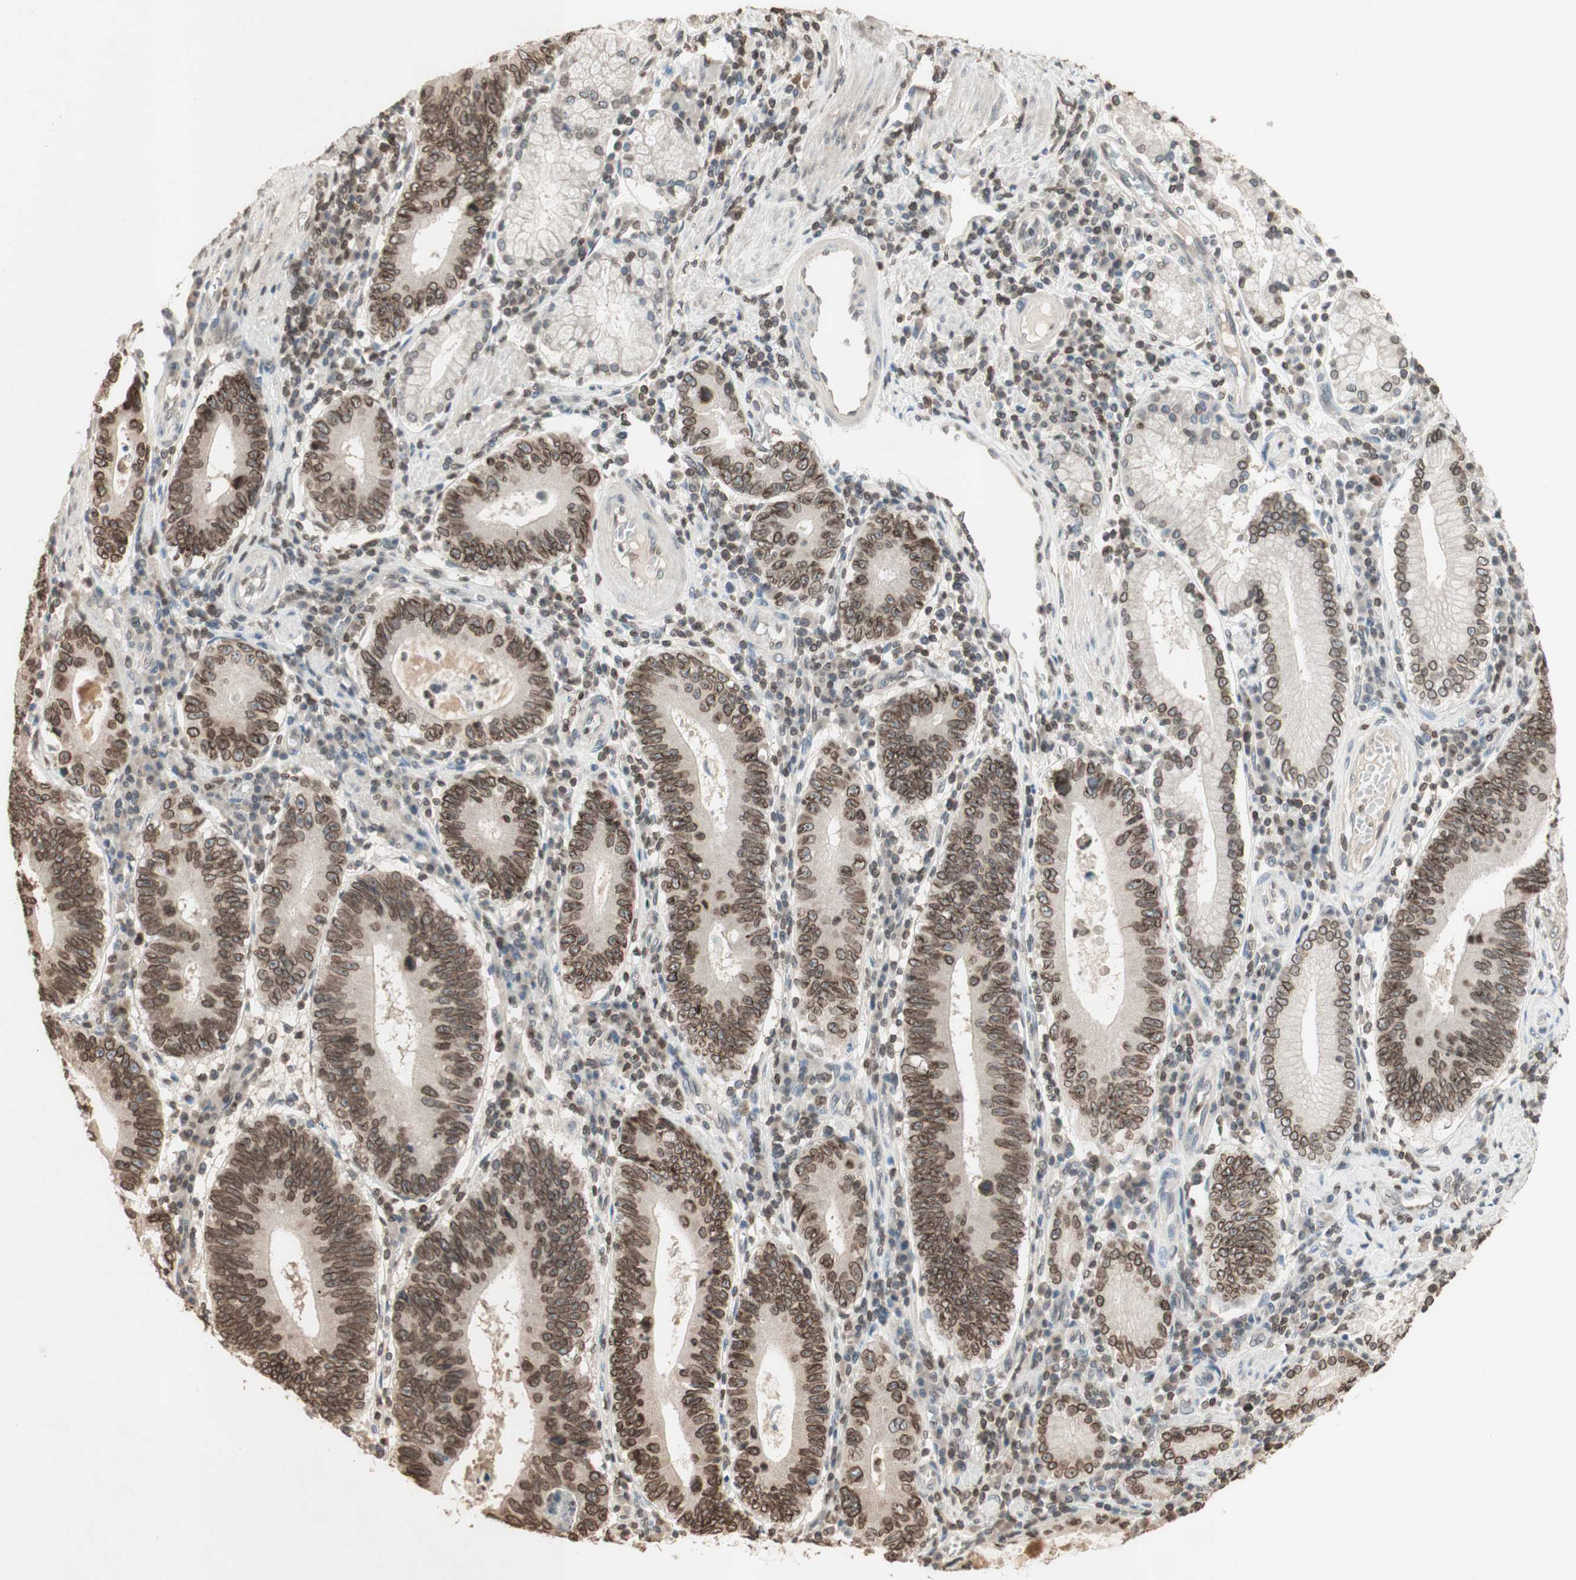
{"staining": {"intensity": "moderate", "quantity": ">75%", "location": "cytoplasmic/membranous,nuclear"}, "tissue": "stomach cancer", "cell_type": "Tumor cells", "image_type": "cancer", "snomed": [{"axis": "morphology", "description": "Adenocarcinoma, NOS"}, {"axis": "topography", "description": "Stomach"}], "caption": "Immunohistochemistry staining of stomach cancer, which shows medium levels of moderate cytoplasmic/membranous and nuclear staining in approximately >75% of tumor cells indicating moderate cytoplasmic/membranous and nuclear protein staining. The staining was performed using DAB (3,3'-diaminobenzidine) (brown) for protein detection and nuclei were counterstained in hematoxylin (blue).", "gene": "TMPO", "patient": {"sex": "male", "age": 59}}